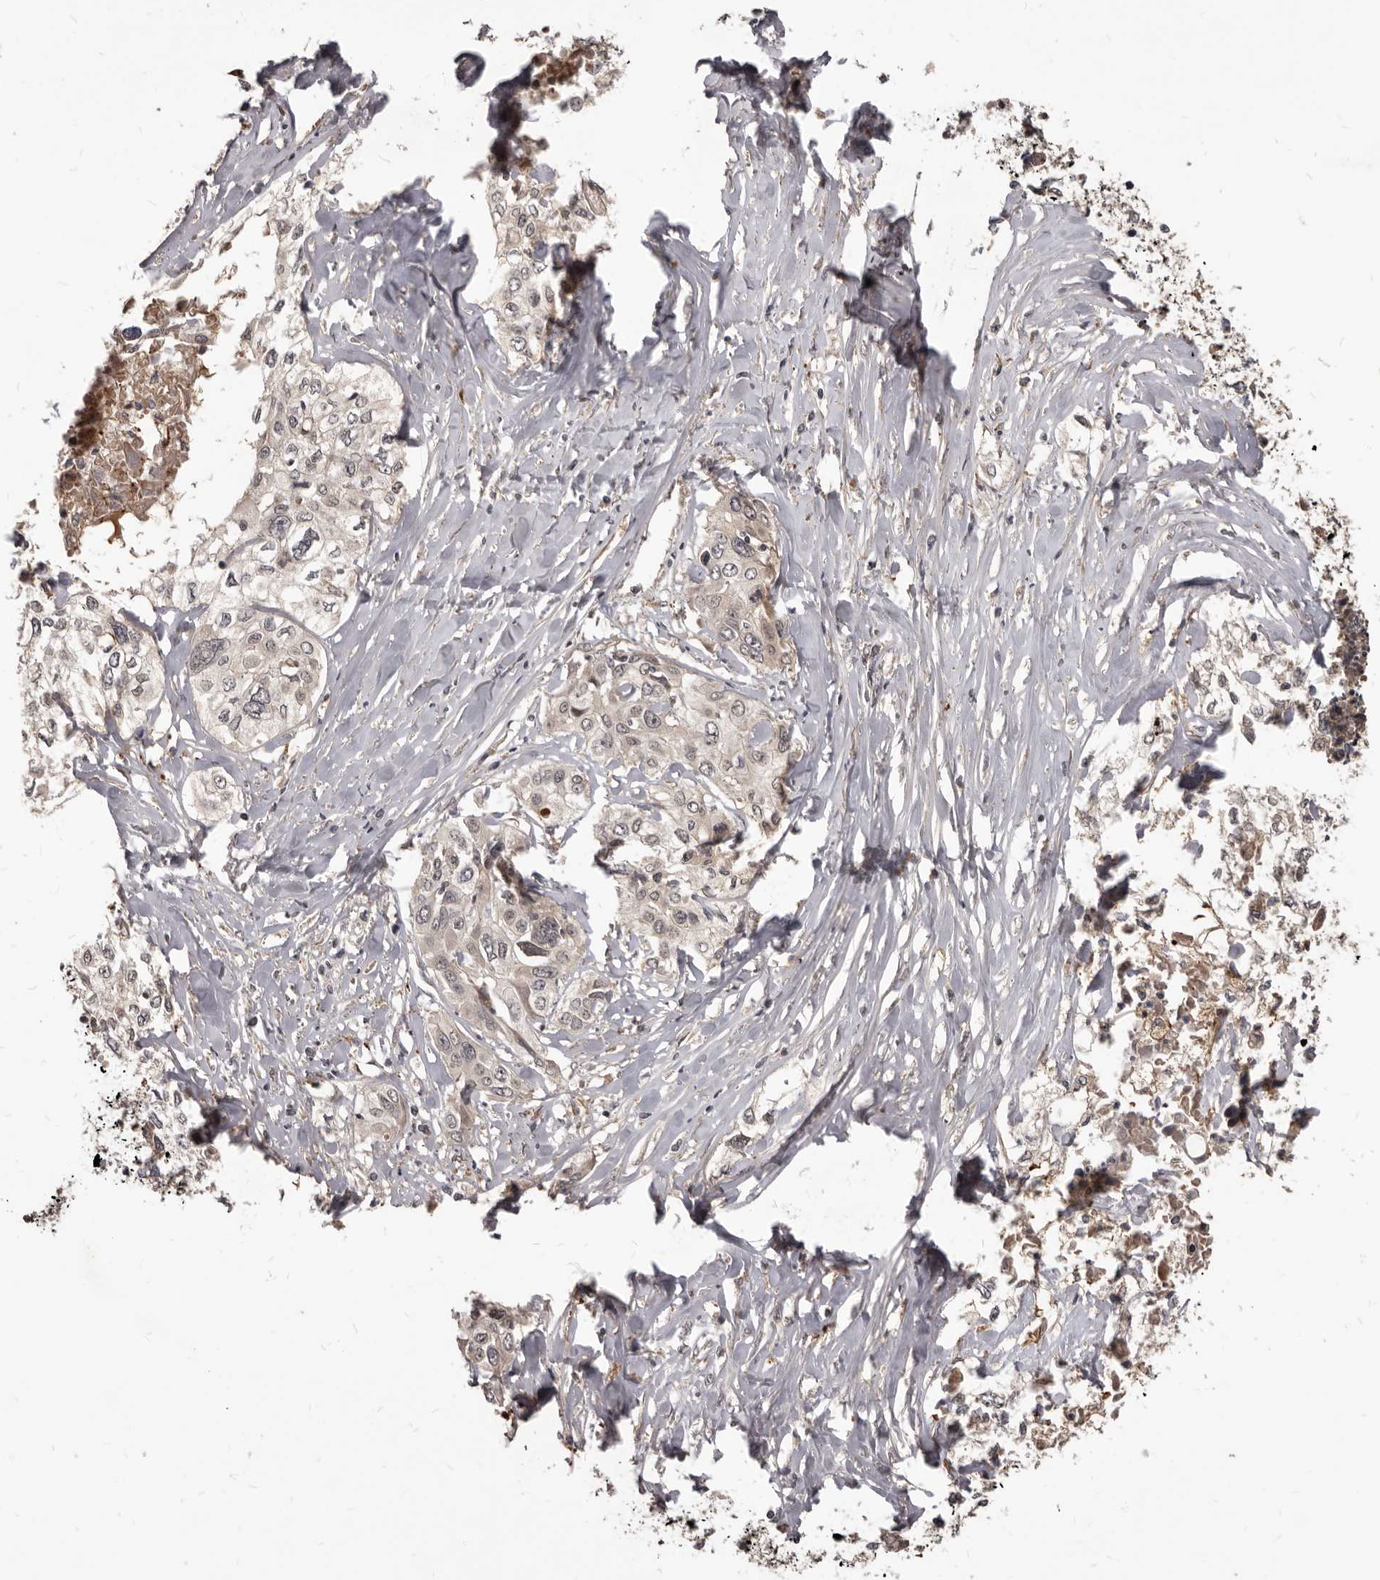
{"staining": {"intensity": "negative", "quantity": "none", "location": "none"}, "tissue": "cervical cancer", "cell_type": "Tumor cells", "image_type": "cancer", "snomed": [{"axis": "morphology", "description": "Squamous cell carcinoma, NOS"}, {"axis": "topography", "description": "Cervix"}], "caption": "High magnification brightfield microscopy of cervical cancer (squamous cell carcinoma) stained with DAB (brown) and counterstained with hematoxylin (blue): tumor cells show no significant expression.", "gene": "GABPB2", "patient": {"sex": "female", "age": 31}}